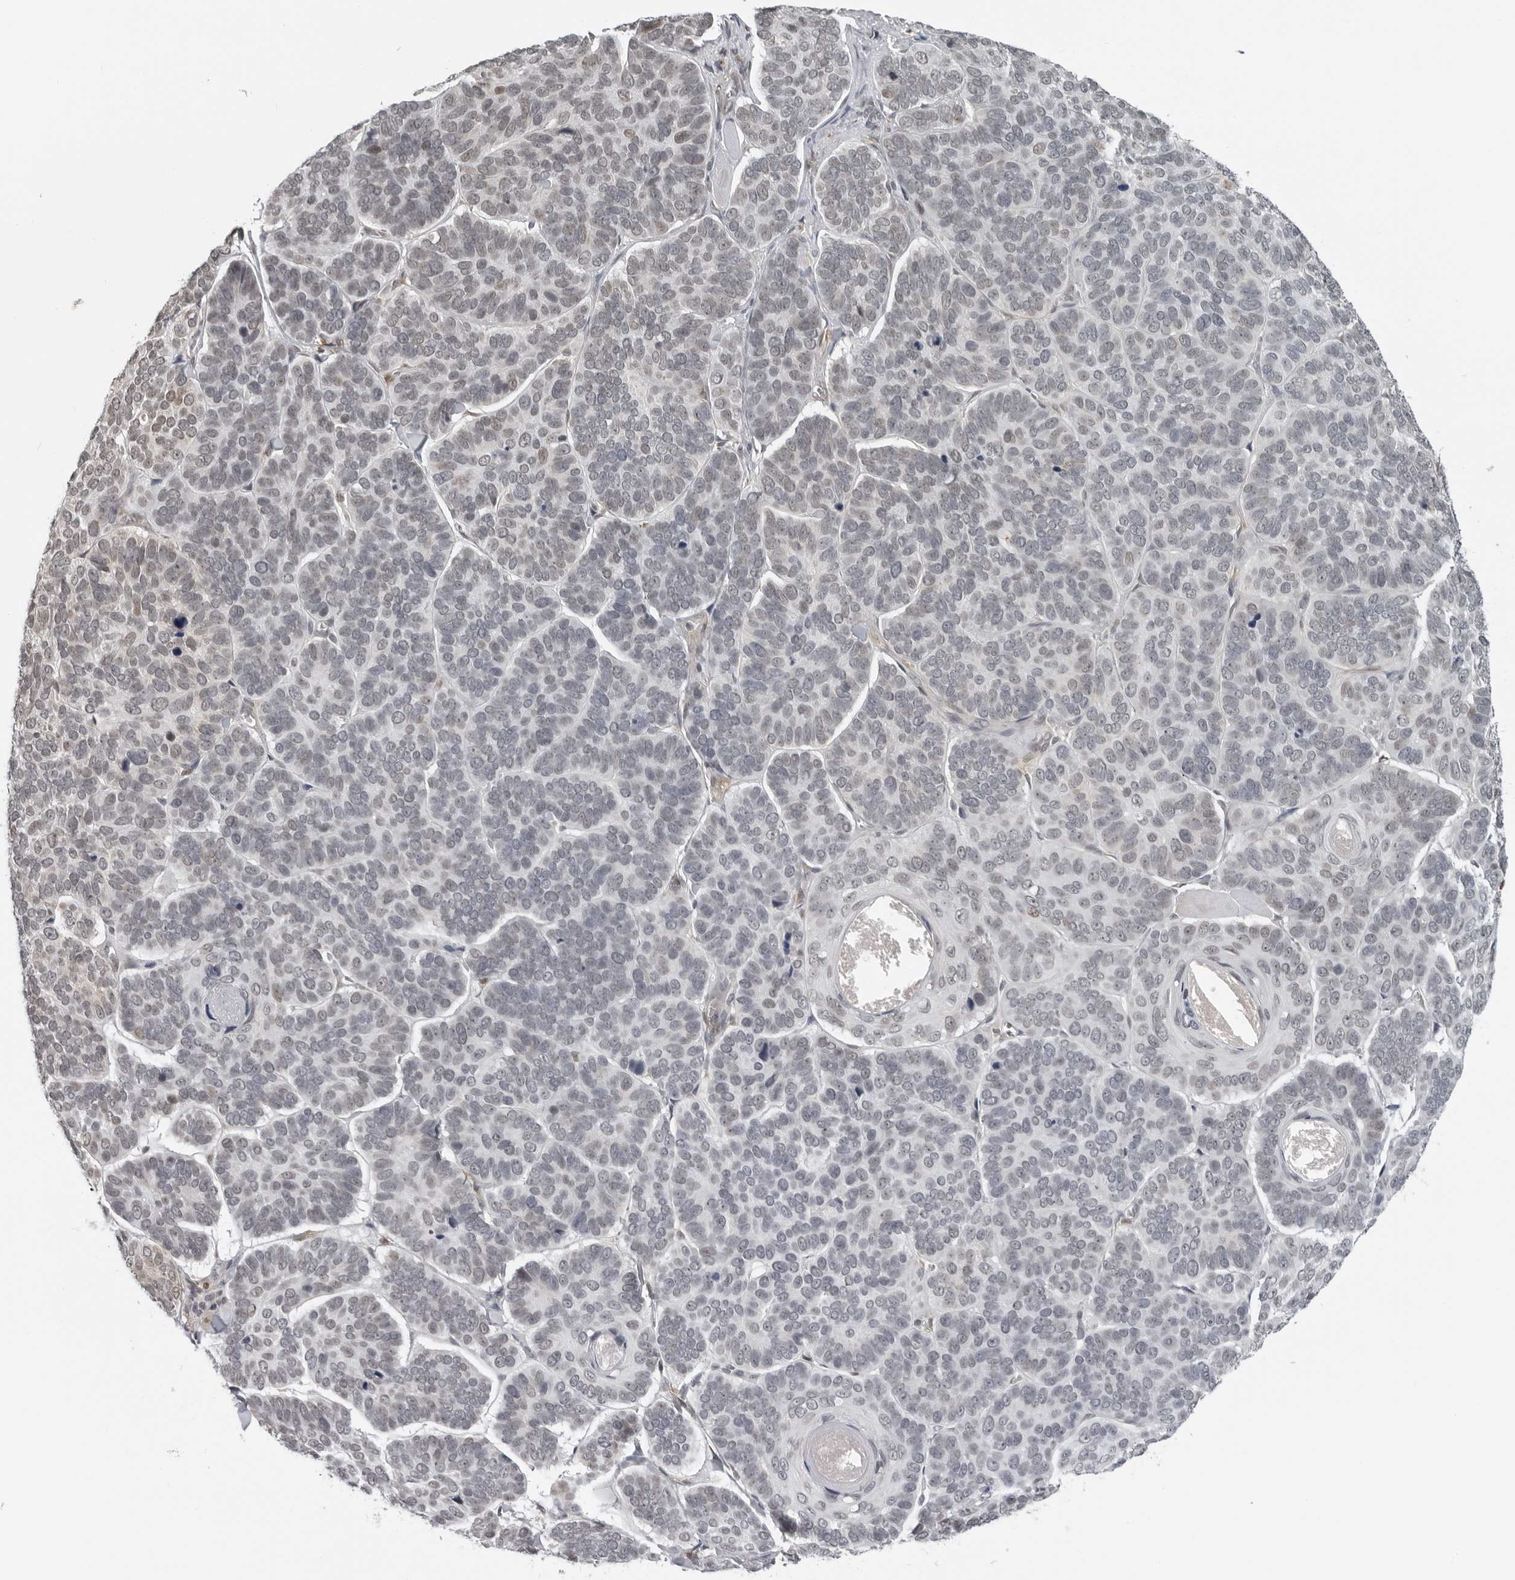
{"staining": {"intensity": "weak", "quantity": "<25%", "location": "nuclear"}, "tissue": "skin cancer", "cell_type": "Tumor cells", "image_type": "cancer", "snomed": [{"axis": "morphology", "description": "Basal cell carcinoma"}, {"axis": "topography", "description": "Skin"}], "caption": "This is an immunohistochemistry (IHC) photomicrograph of skin basal cell carcinoma. There is no positivity in tumor cells.", "gene": "MAF", "patient": {"sex": "male", "age": 62}}